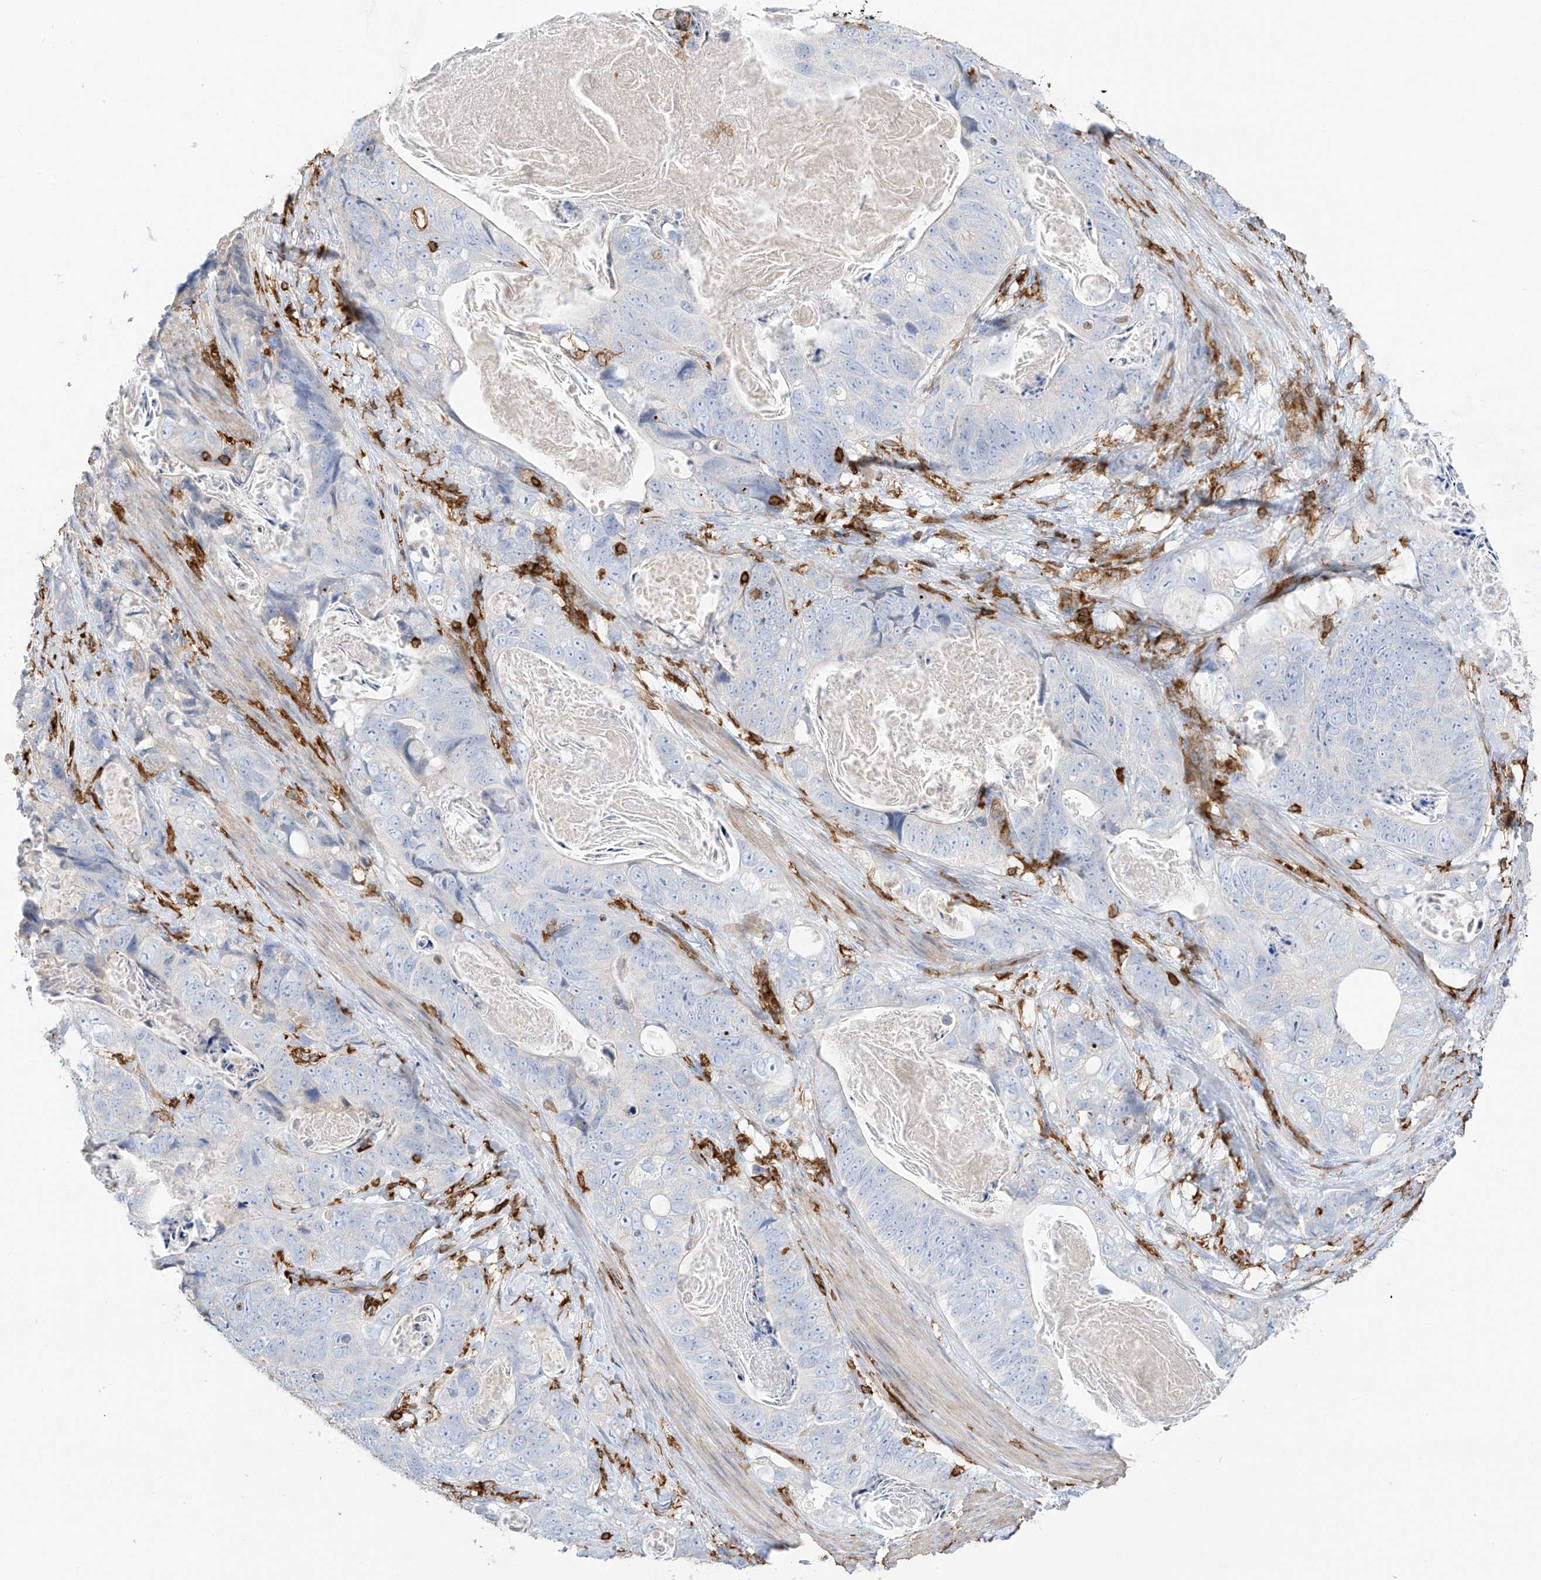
{"staining": {"intensity": "negative", "quantity": "none", "location": "none"}, "tissue": "stomach cancer", "cell_type": "Tumor cells", "image_type": "cancer", "snomed": [{"axis": "morphology", "description": "Normal tissue, NOS"}, {"axis": "morphology", "description": "Adenocarcinoma, NOS"}, {"axis": "topography", "description": "Stomach"}], "caption": "An IHC image of stomach cancer is shown. There is no staining in tumor cells of stomach cancer.", "gene": "ARHGAP25", "patient": {"sex": "female", "age": 89}}